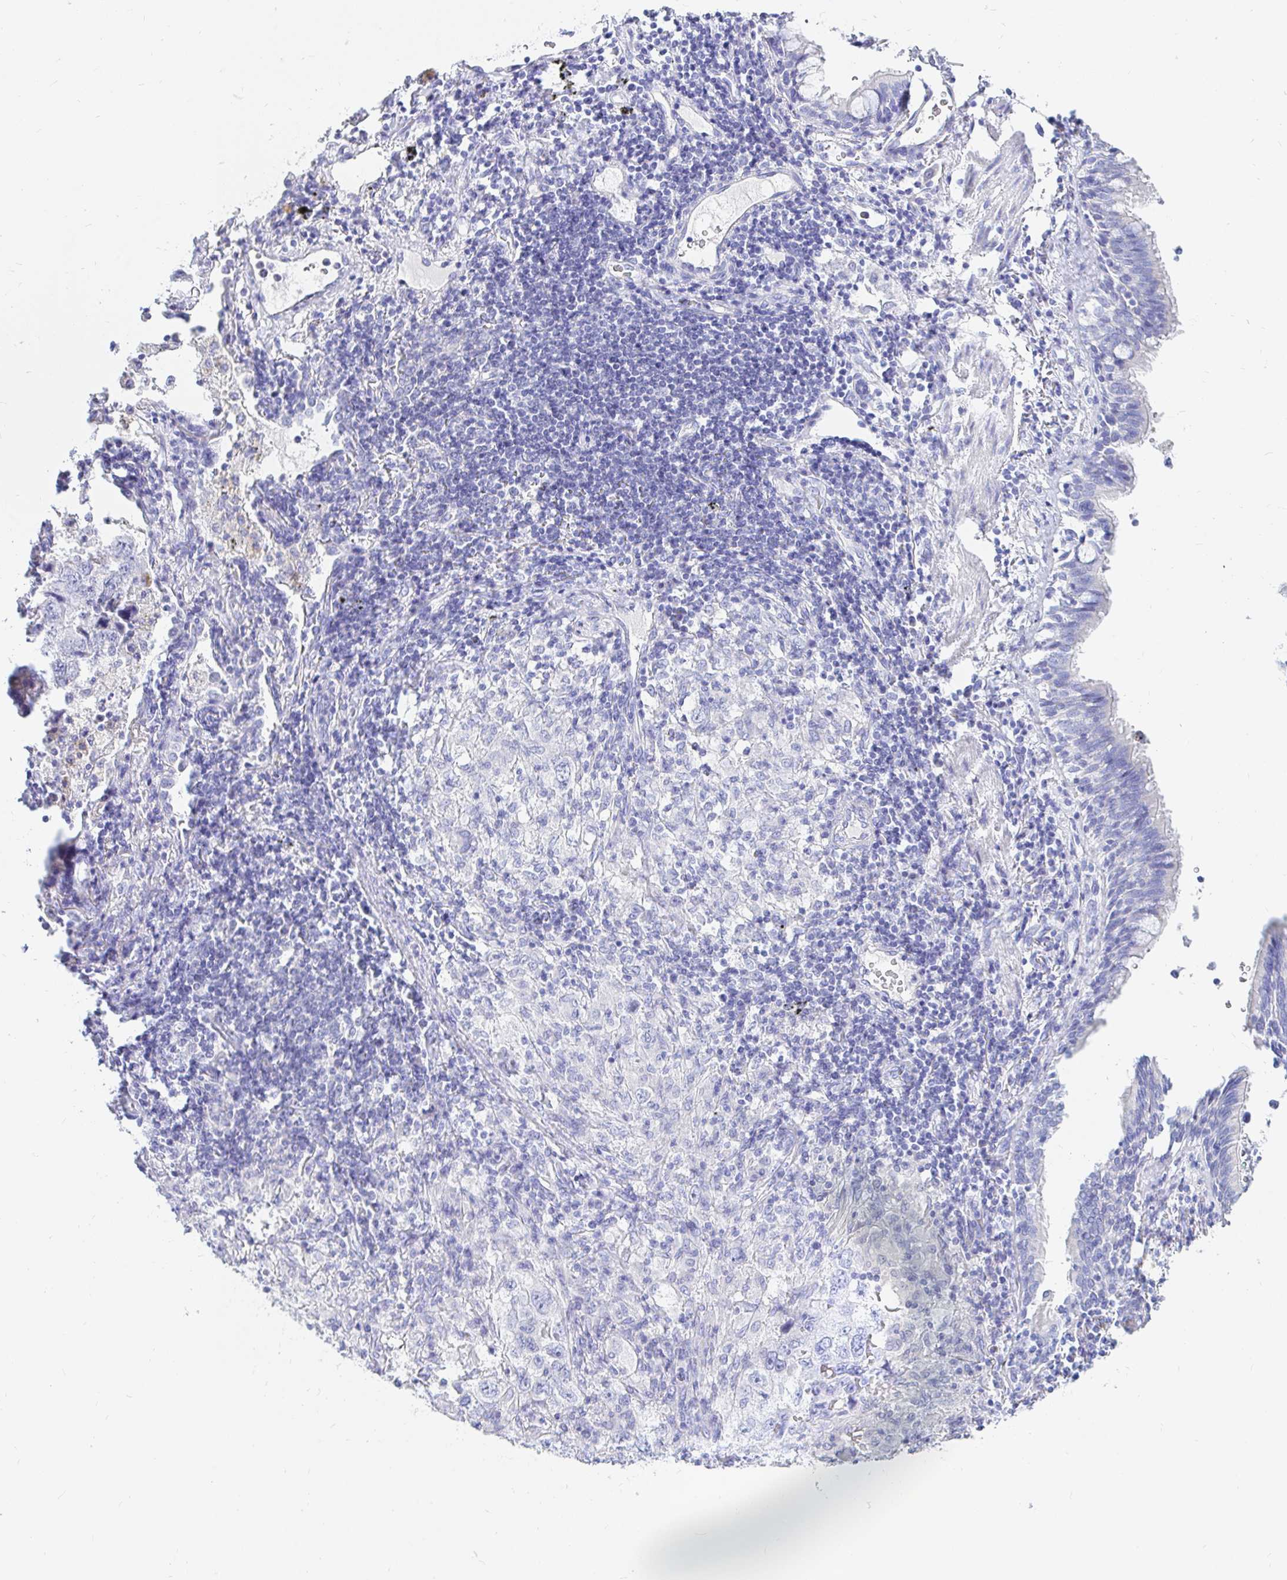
{"staining": {"intensity": "negative", "quantity": "none", "location": "none"}, "tissue": "lung cancer", "cell_type": "Tumor cells", "image_type": "cancer", "snomed": [{"axis": "morphology", "description": "Adenocarcinoma, NOS"}, {"axis": "topography", "description": "Lung"}], "caption": "Tumor cells are negative for brown protein staining in lung cancer (adenocarcinoma). (DAB (3,3'-diaminobenzidine) immunohistochemistry (IHC) visualized using brightfield microscopy, high magnification).", "gene": "NR2E1", "patient": {"sex": "female", "age": 57}}